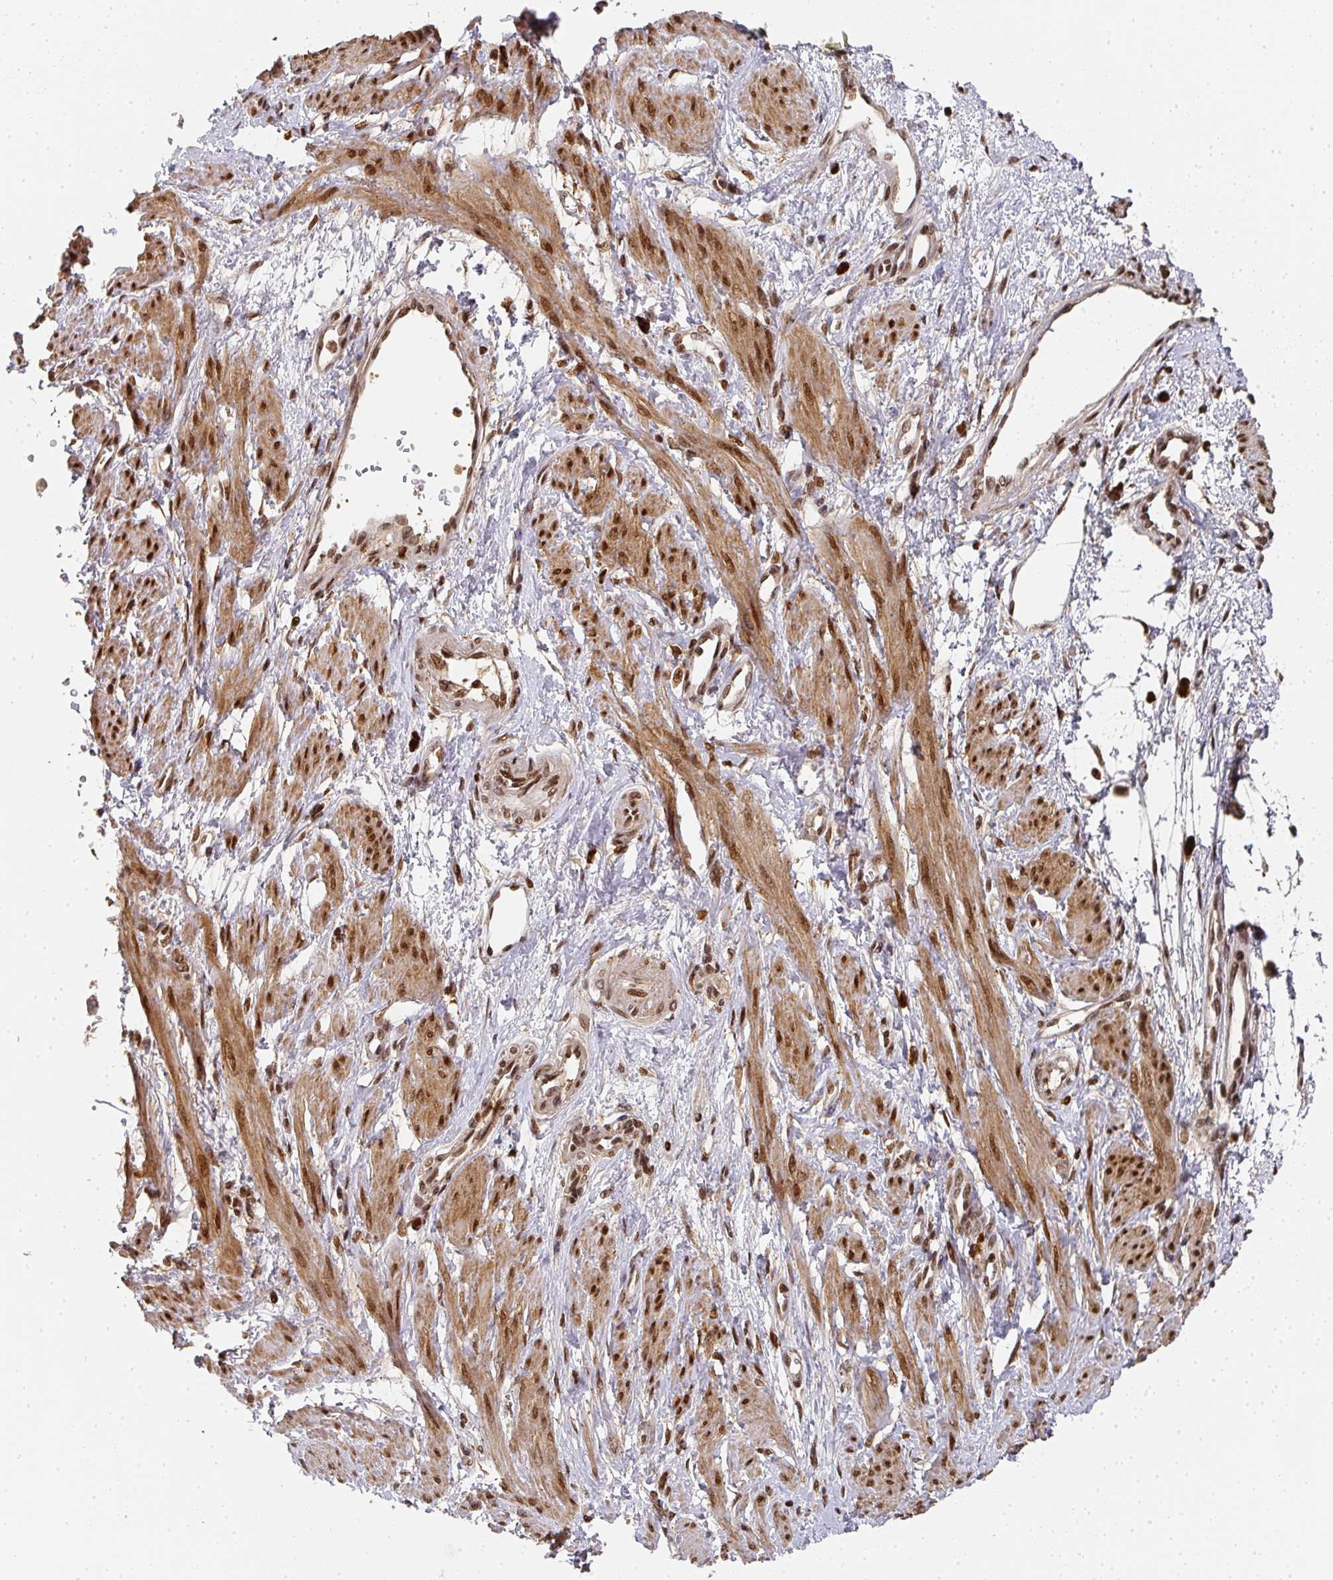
{"staining": {"intensity": "strong", "quantity": ">75%", "location": "cytoplasmic/membranous,nuclear"}, "tissue": "smooth muscle", "cell_type": "Smooth muscle cells", "image_type": "normal", "snomed": [{"axis": "morphology", "description": "Normal tissue, NOS"}, {"axis": "topography", "description": "Smooth muscle"}, {"axis": "topography", "description": "Uterus"}], "caption": "Protein expression analysis of normal smooth muscle shows strong cytoplasmic/membranous,nuclear positivity in approximately >75% of smooth muscle cells.", "gene": "DIDO1", "patient": {"sex": "female", "age": 39}}